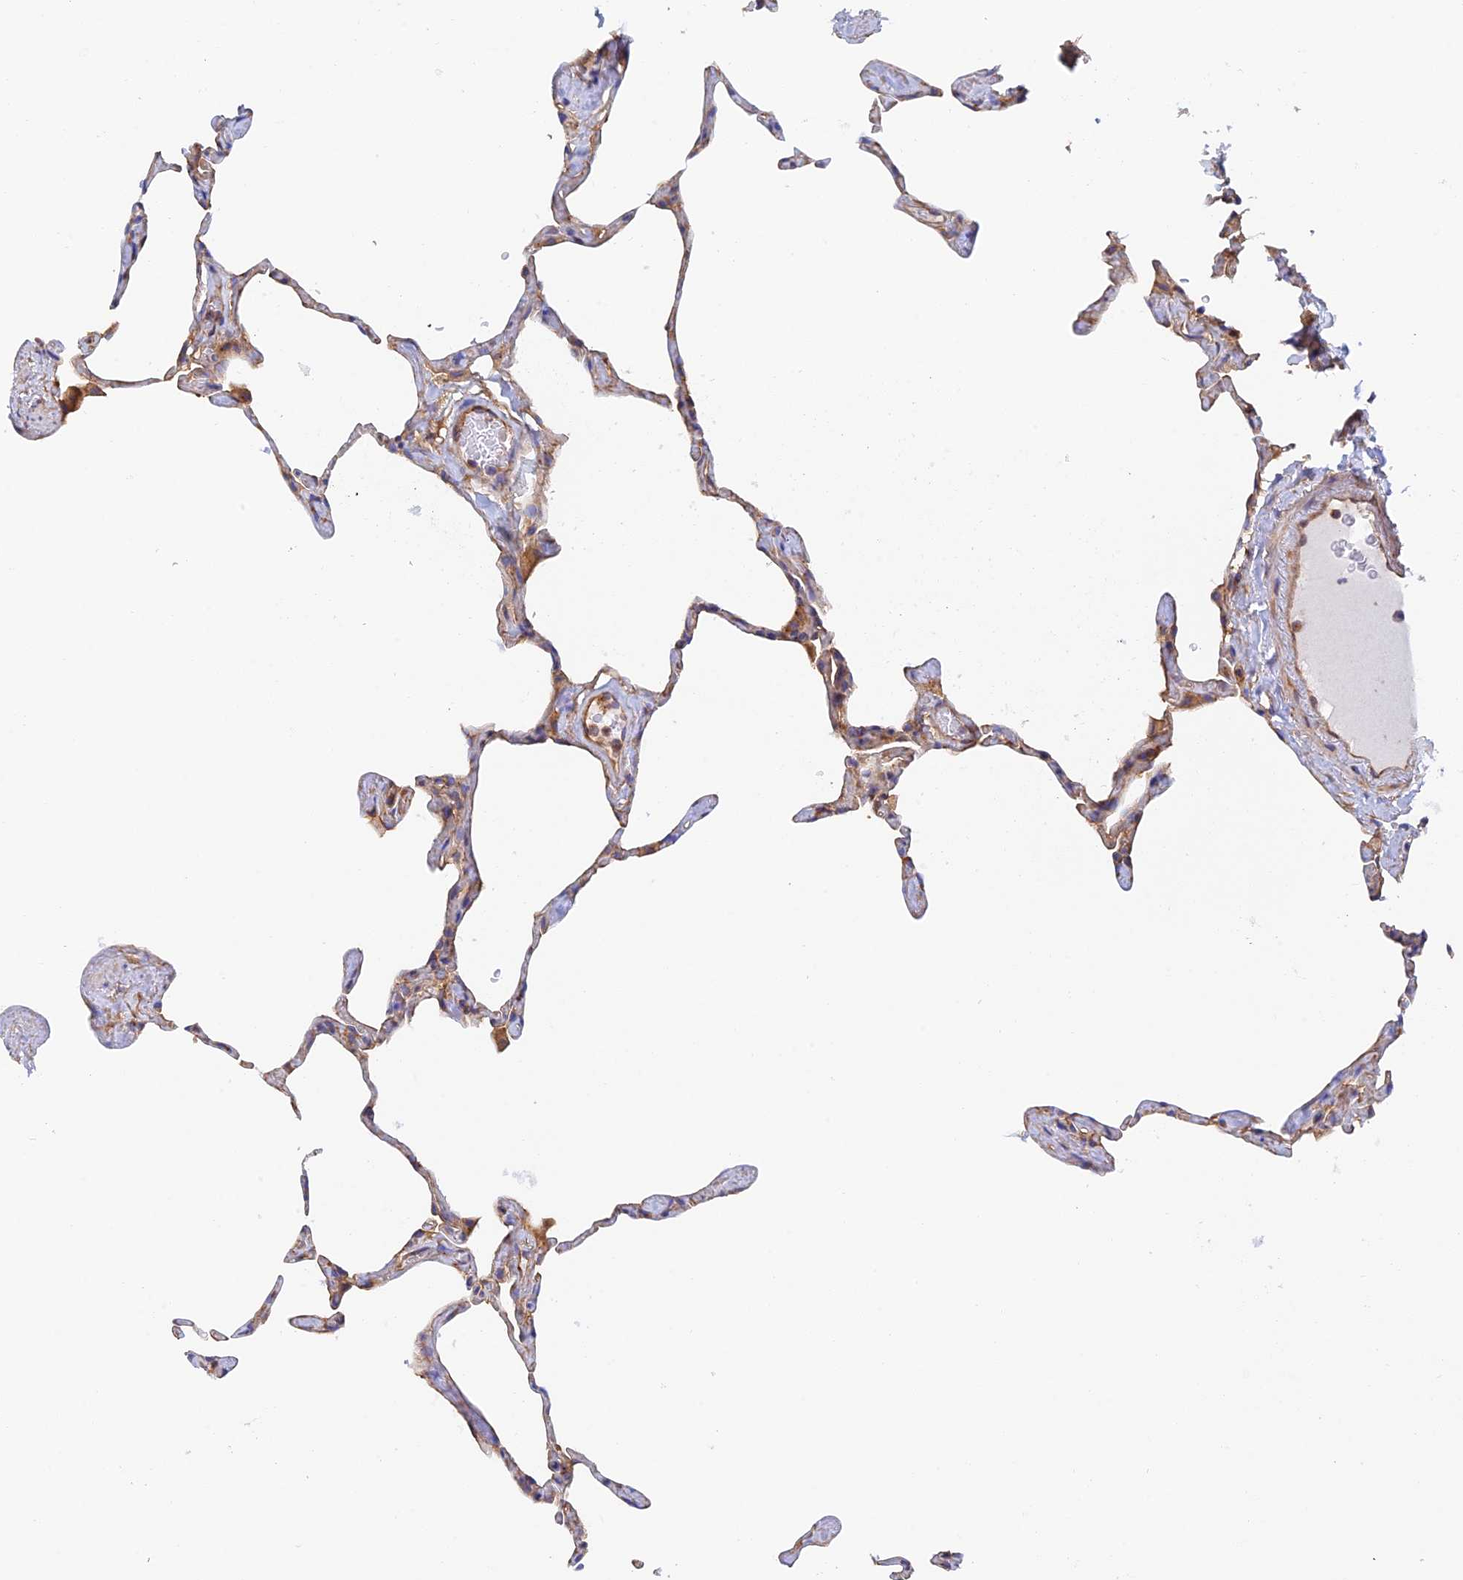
{"staining": {"intensity": "weak", "quantity": "<25%", "location": "cytoplasmic/membranous"}, "tissue": "lung", "cell_type": "Alveolar cells", "image_type": "normal", "snomed": [{"axis": "morphology", "description": "Normal tissue, NOS"}, {"axis": "topography", "description": "Lung"}], "caption": "High power microscopy histopathology image of an immunohistochemistry (IHC) histopathology image of normal lung, revealing no significant staining in alveolar cells. Brightfield microscopy of immunohistochemistry stained with DAB (brown) and hematoxylin (blue), captured at high magnification.", "gene": "DCTN2", "patient": {"sex": "male", "age": 65}}